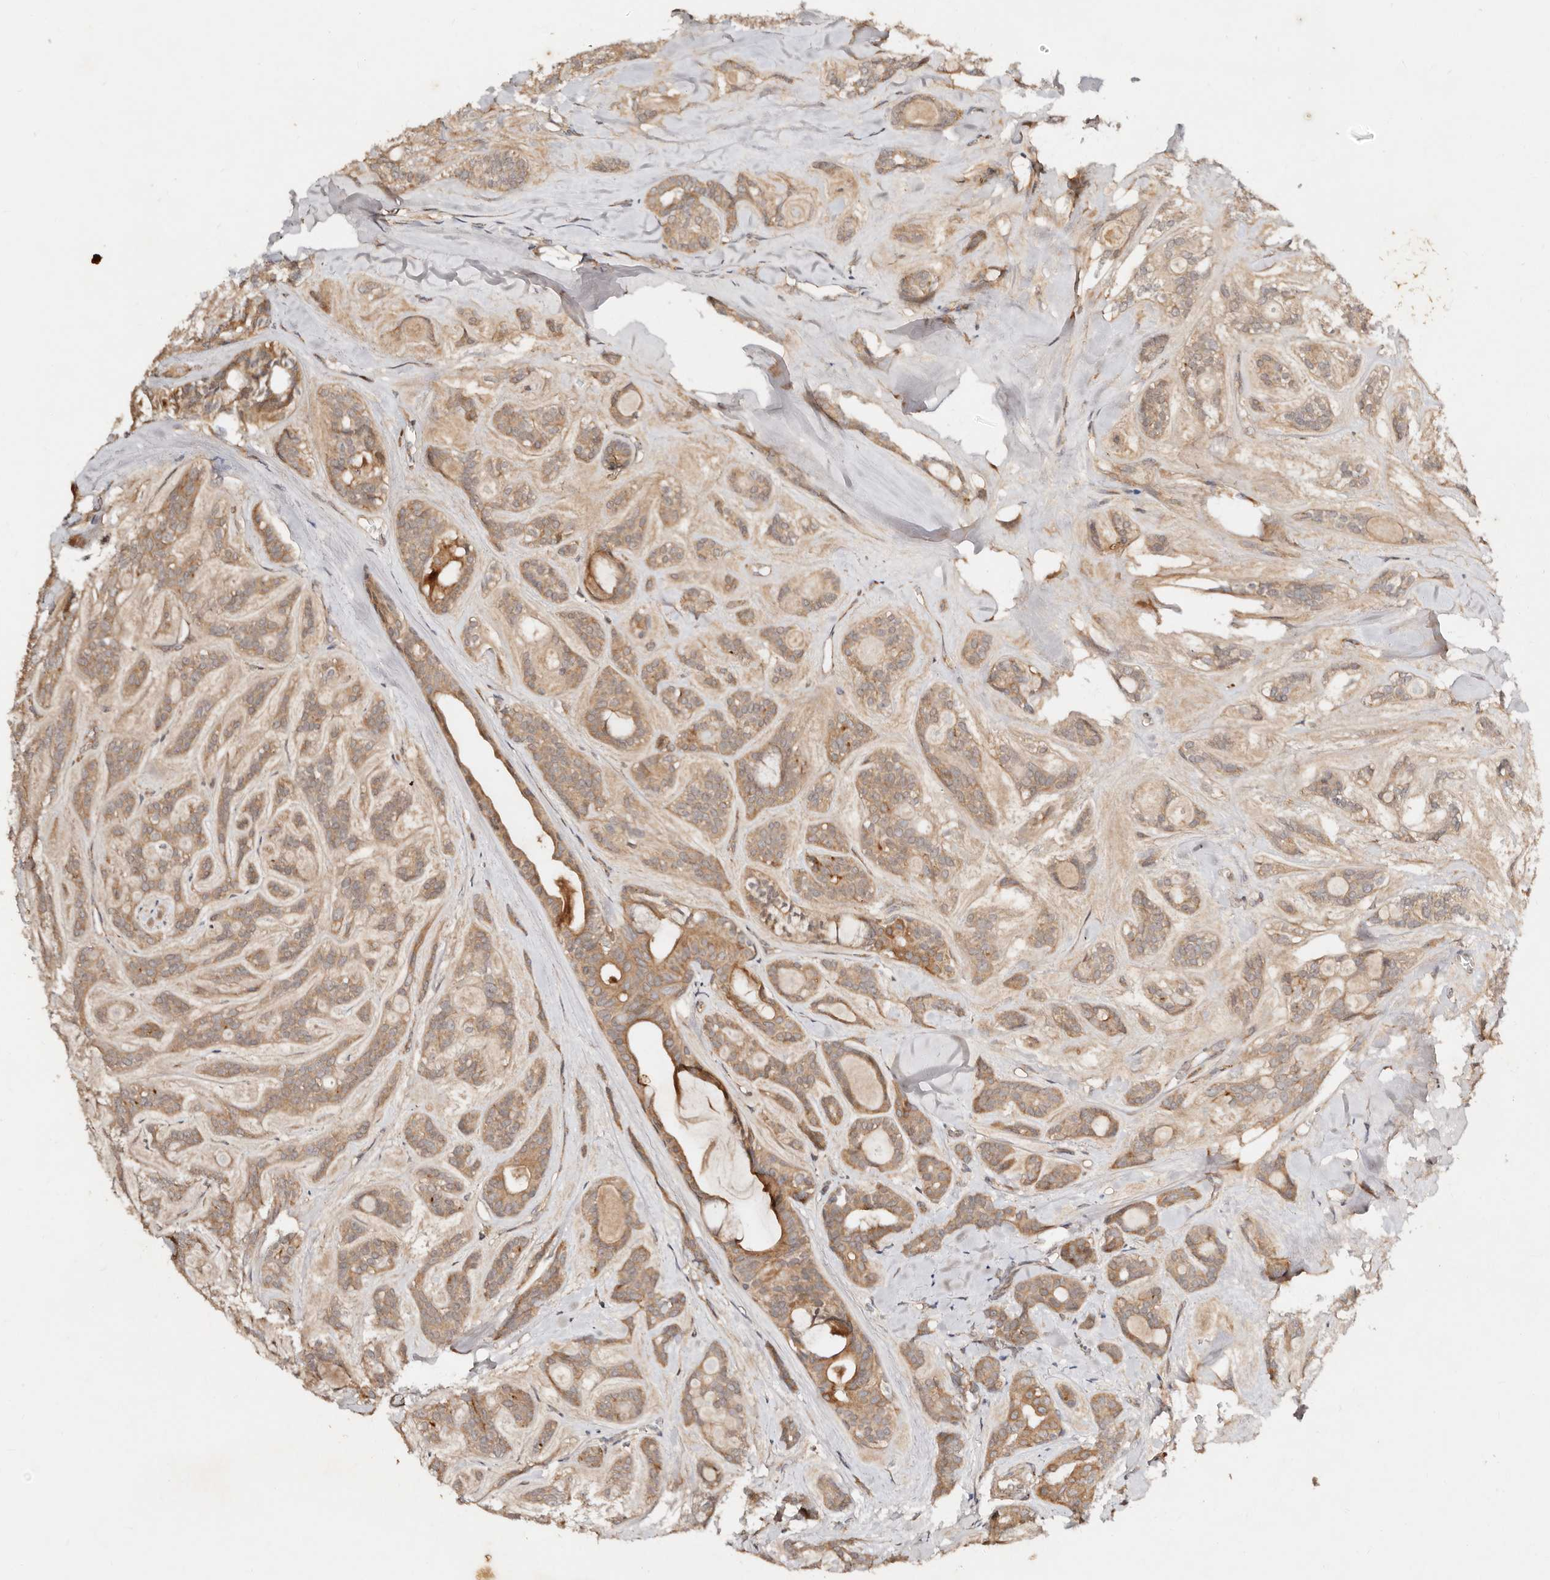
{"staining": {"intensity": "moderate", "quantity": ">75%", "location": "cytoplasmic/membranous"}, "tissue": "head and neck cancer", "cell_type": "Tumor cells", "image_type": "cancer", "snomed": [{"axis": "morphology", "description": "Adenocarcinoma, NOS"}, {"axis": "topography", "description": "Head-Neck"}], "caption": "Tumor cells demonstrate medium levels of moderate cytoplasmic/membranous positivity in approximately >75% of cells in human head and neck cancer (adenocarcinoma).", "gene": "DENND11", "patient": {"sex": "male", "age": 66}}